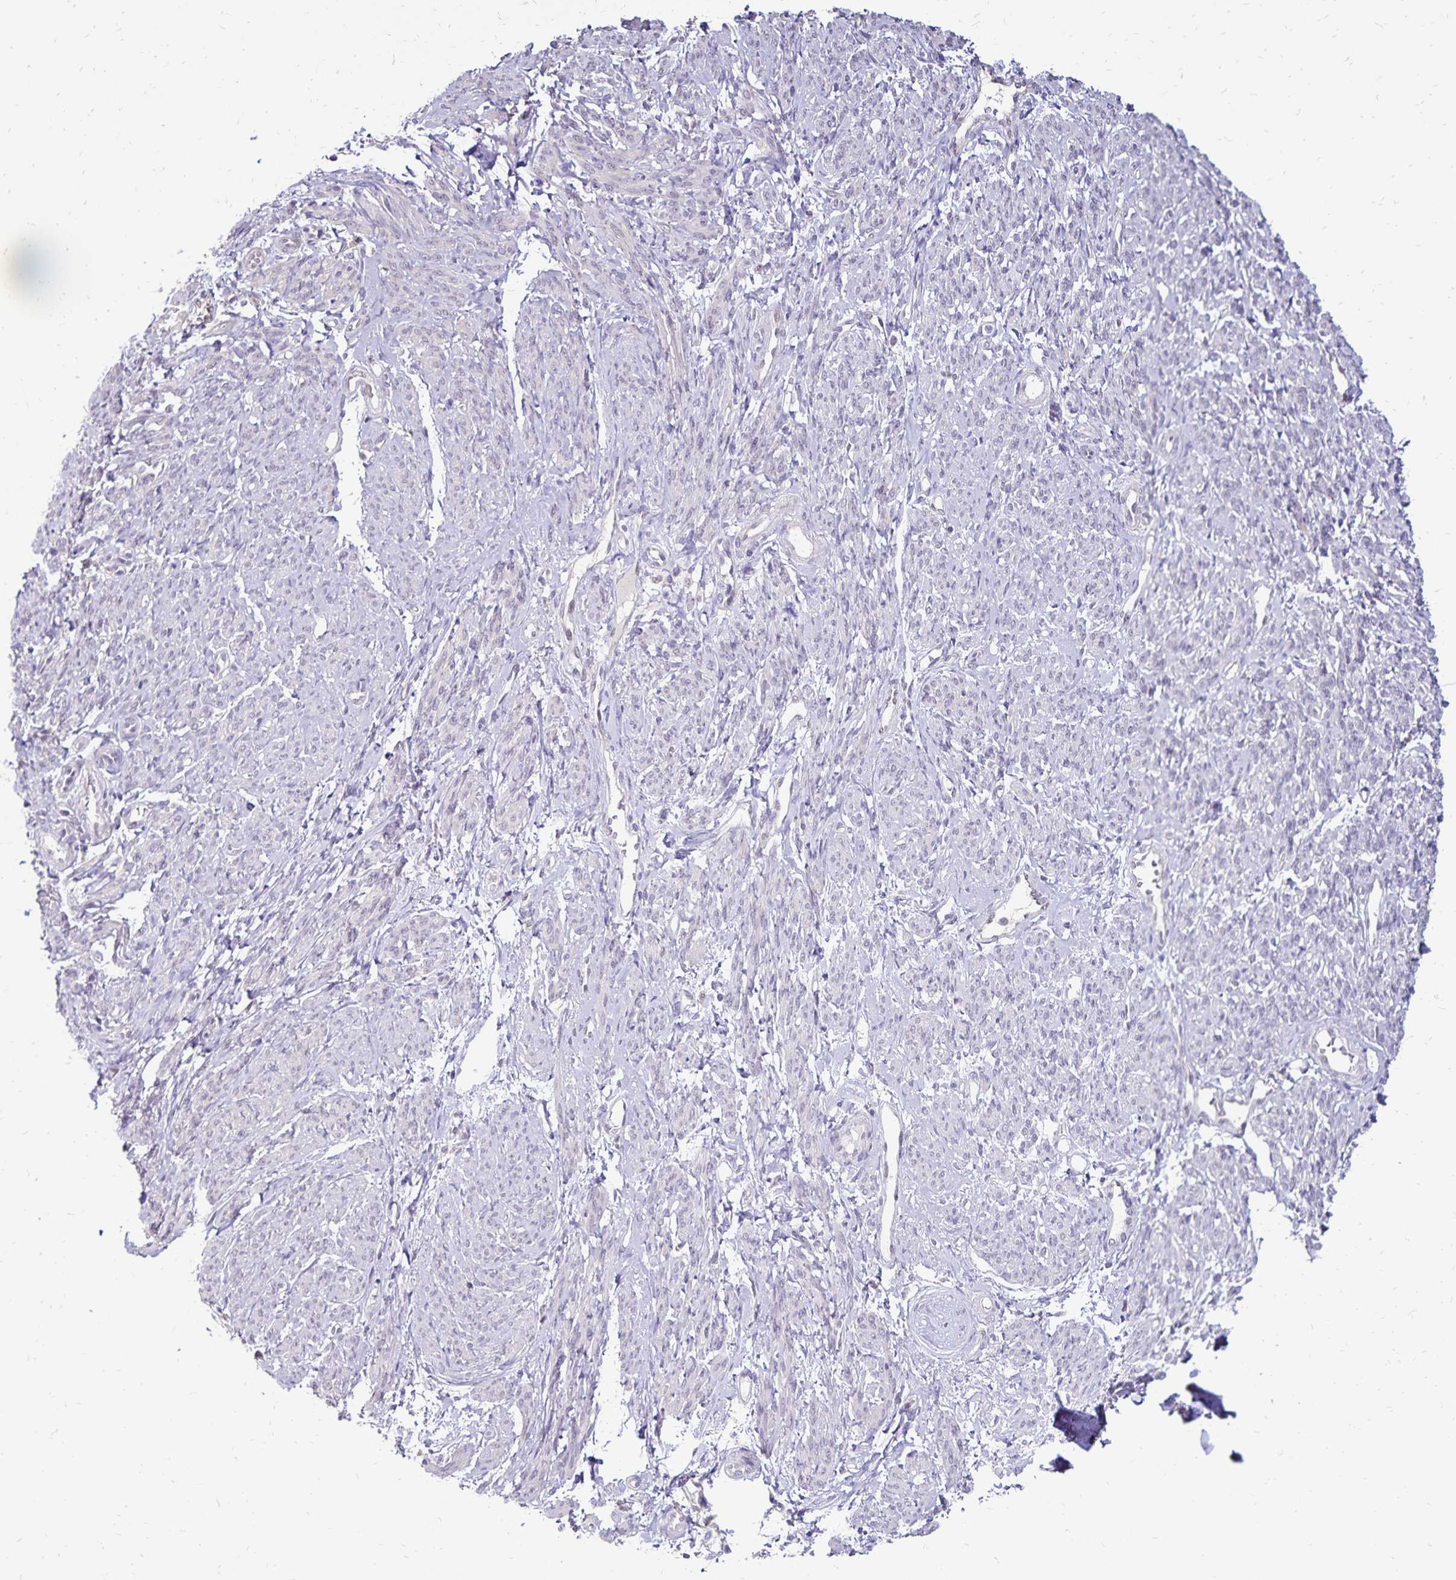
{"staining": {"intensity": "negative", "quantity": "none", "location": "none"}, "tissue": "smooth muscle", "cell_type": "Smooth muscle cells", "image_type": "normal", "snomed": [{"axis": "morphology", "description": "Normal tissue, NOS"}, {"axis": "topography", "description": "Smooth muscle"}], "caption": "Immunohistochemistry (IHC) micrograph of benign human smooth muscle stained for a protein (brown), which exhibits no staining in smooth muscle cells.", "gene": "POLB", "patient": {"sex": "female", "age": 65}}